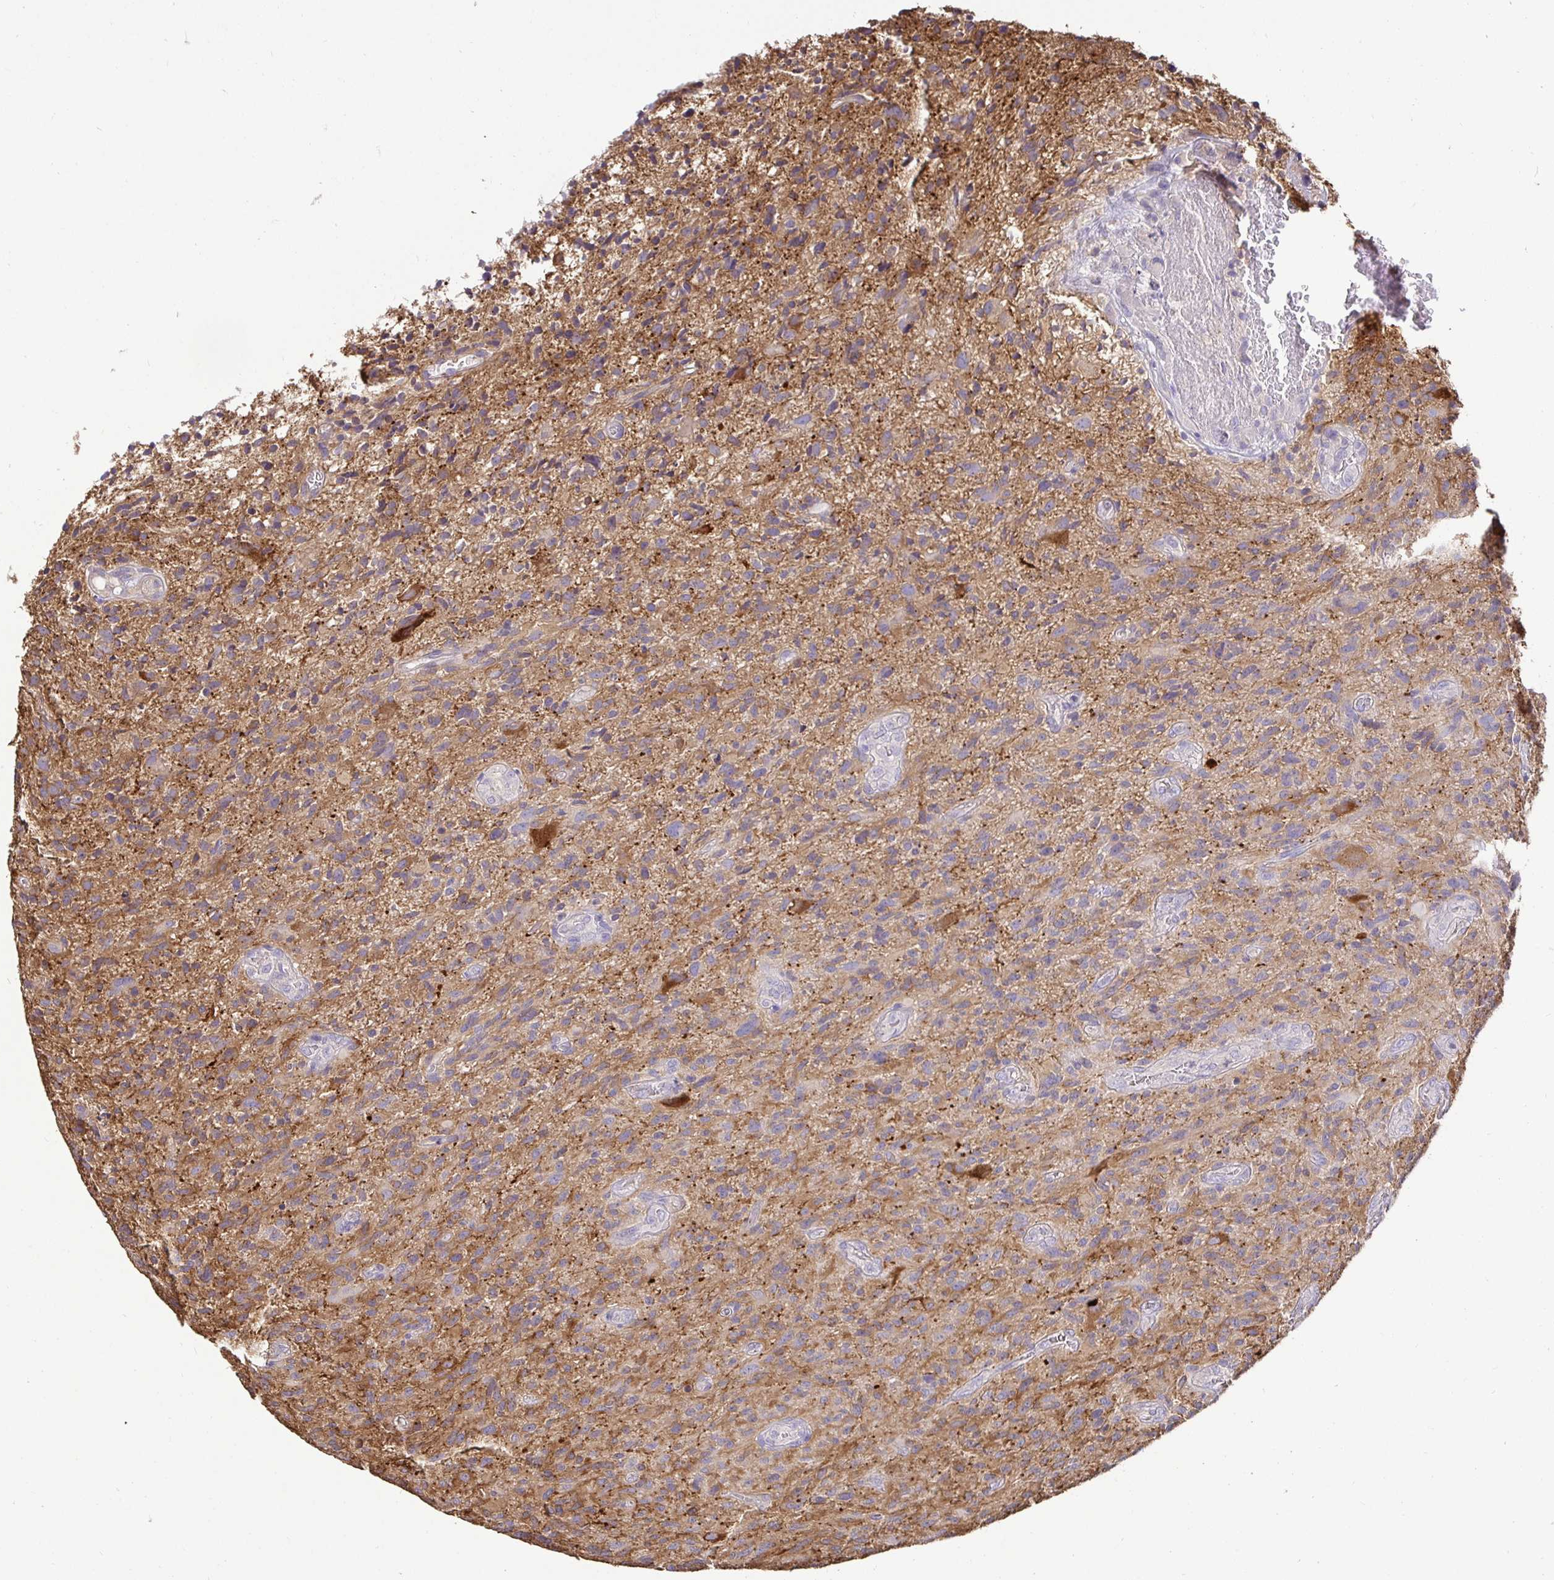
{"staining": {"intensity": "weak", "quantity": ">75%", "location": "cytoplasmic/membranous"}, "tissue": "glioma", "cell_type": "Tumor cells", "image_type": "cancer", "snomed": [{"axis": "morphology", "description": "Glioma, malignant, High grade"}, {"axis": "topography", "description": "Brain"}], "caption": "The histopathology image displays a brown stain indicating the presence of a protein in the cytoplasmic/membranous of tumor cells in malignant high-grade glioma.", "gene": "MAPK8IP3", "patient": {"sex": "male", "age": 75}}